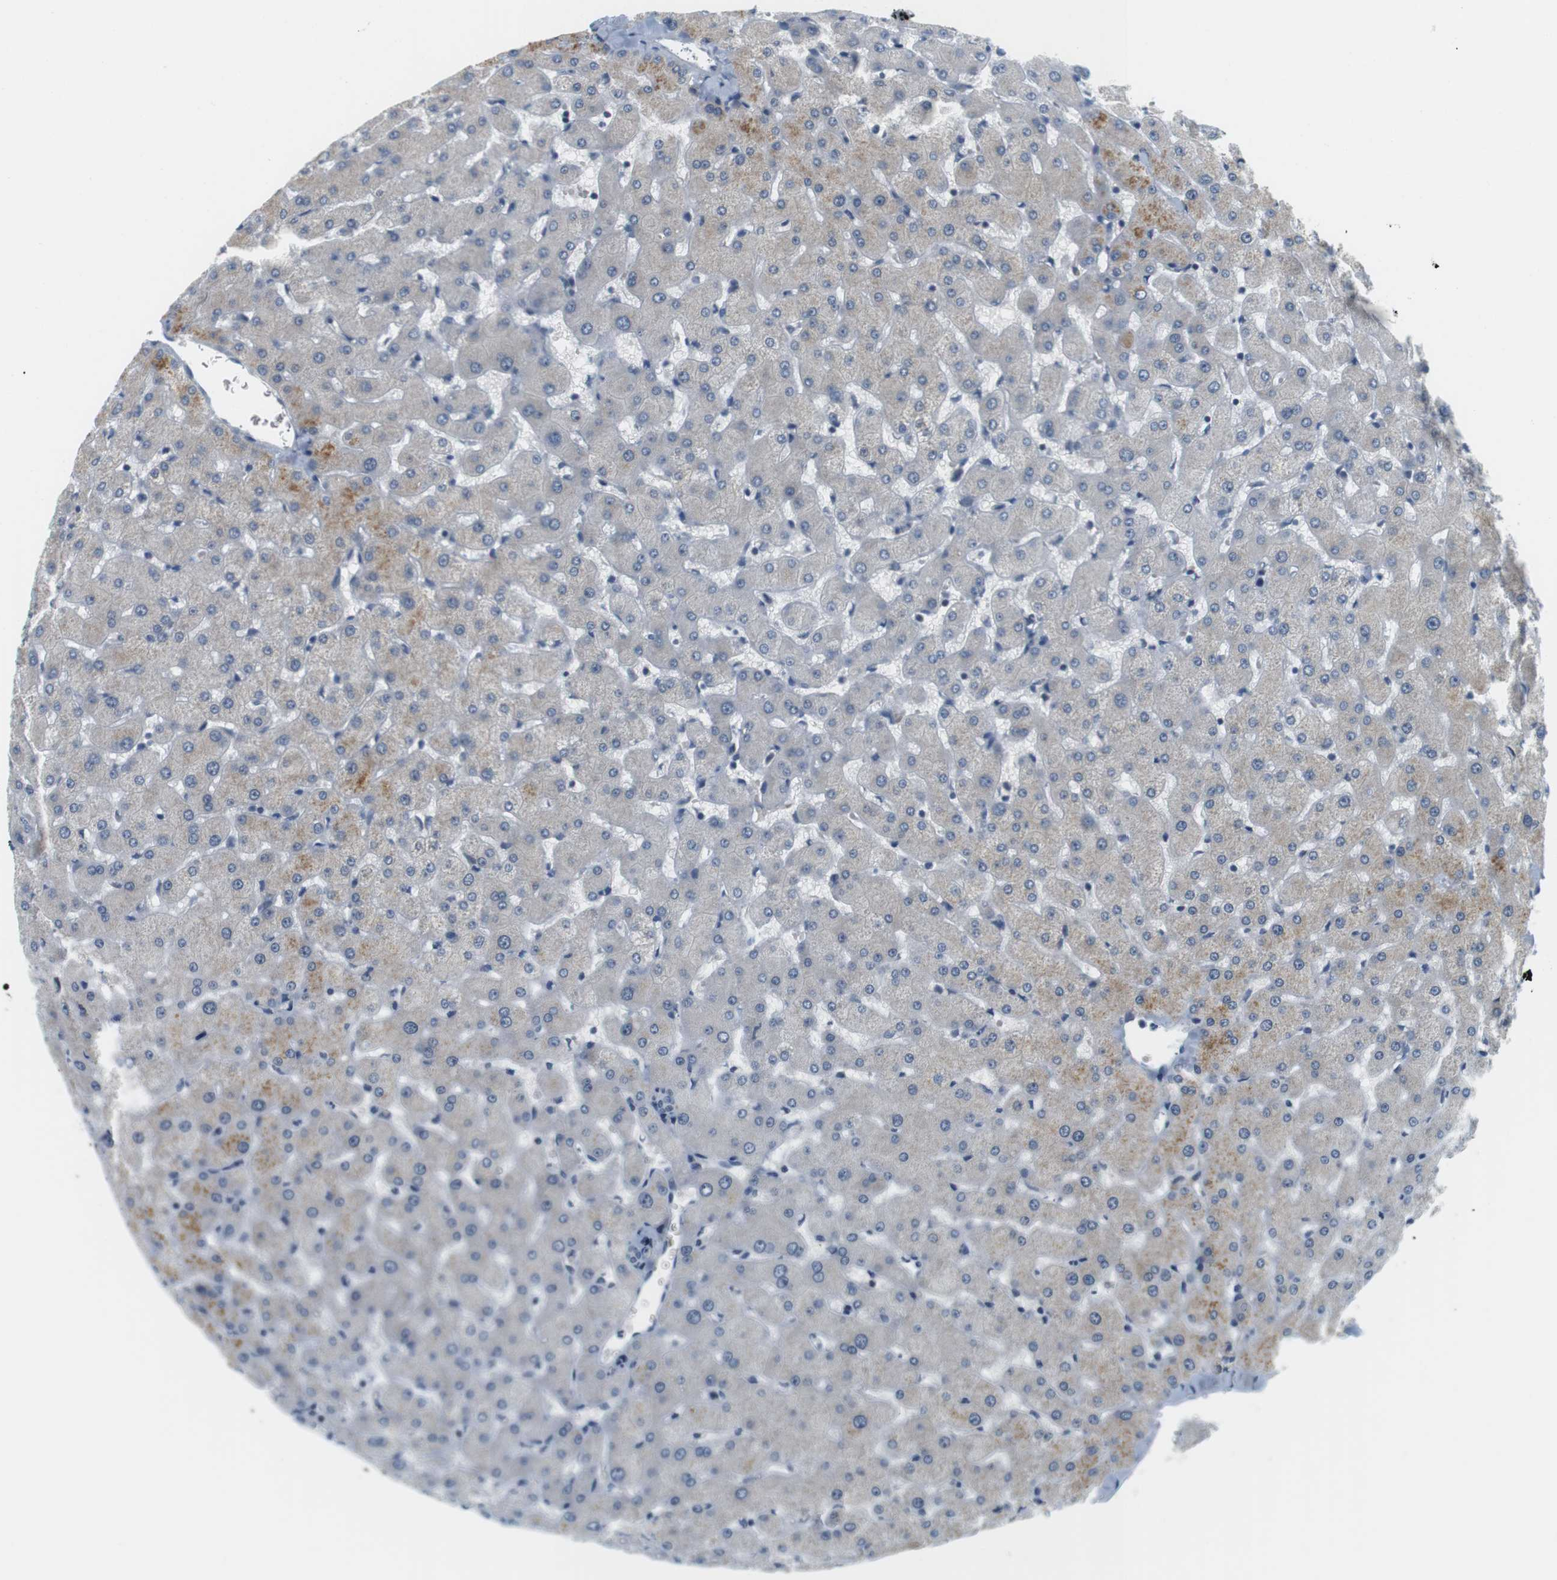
{"staining": {"intensity": "negative", "quantity": "none", "location": "none"}, "tissue": "liver", "cell_type": "Cholangiocytes", "image_type": "normal", "snomed": [{"axis": "morphology", "description": "Normal tissue, NOS"}, {"axis": "topography", "description": "Liver"}], "caption": "The immunohistochemistry photomicrograph has no significant expression in cholangiocytes of liver. (Brightfield microscopy of DAB immunohistochemistry at high magnification).", "gene": "WNT7A", "patient": {"sex": "female", "age": 63}}